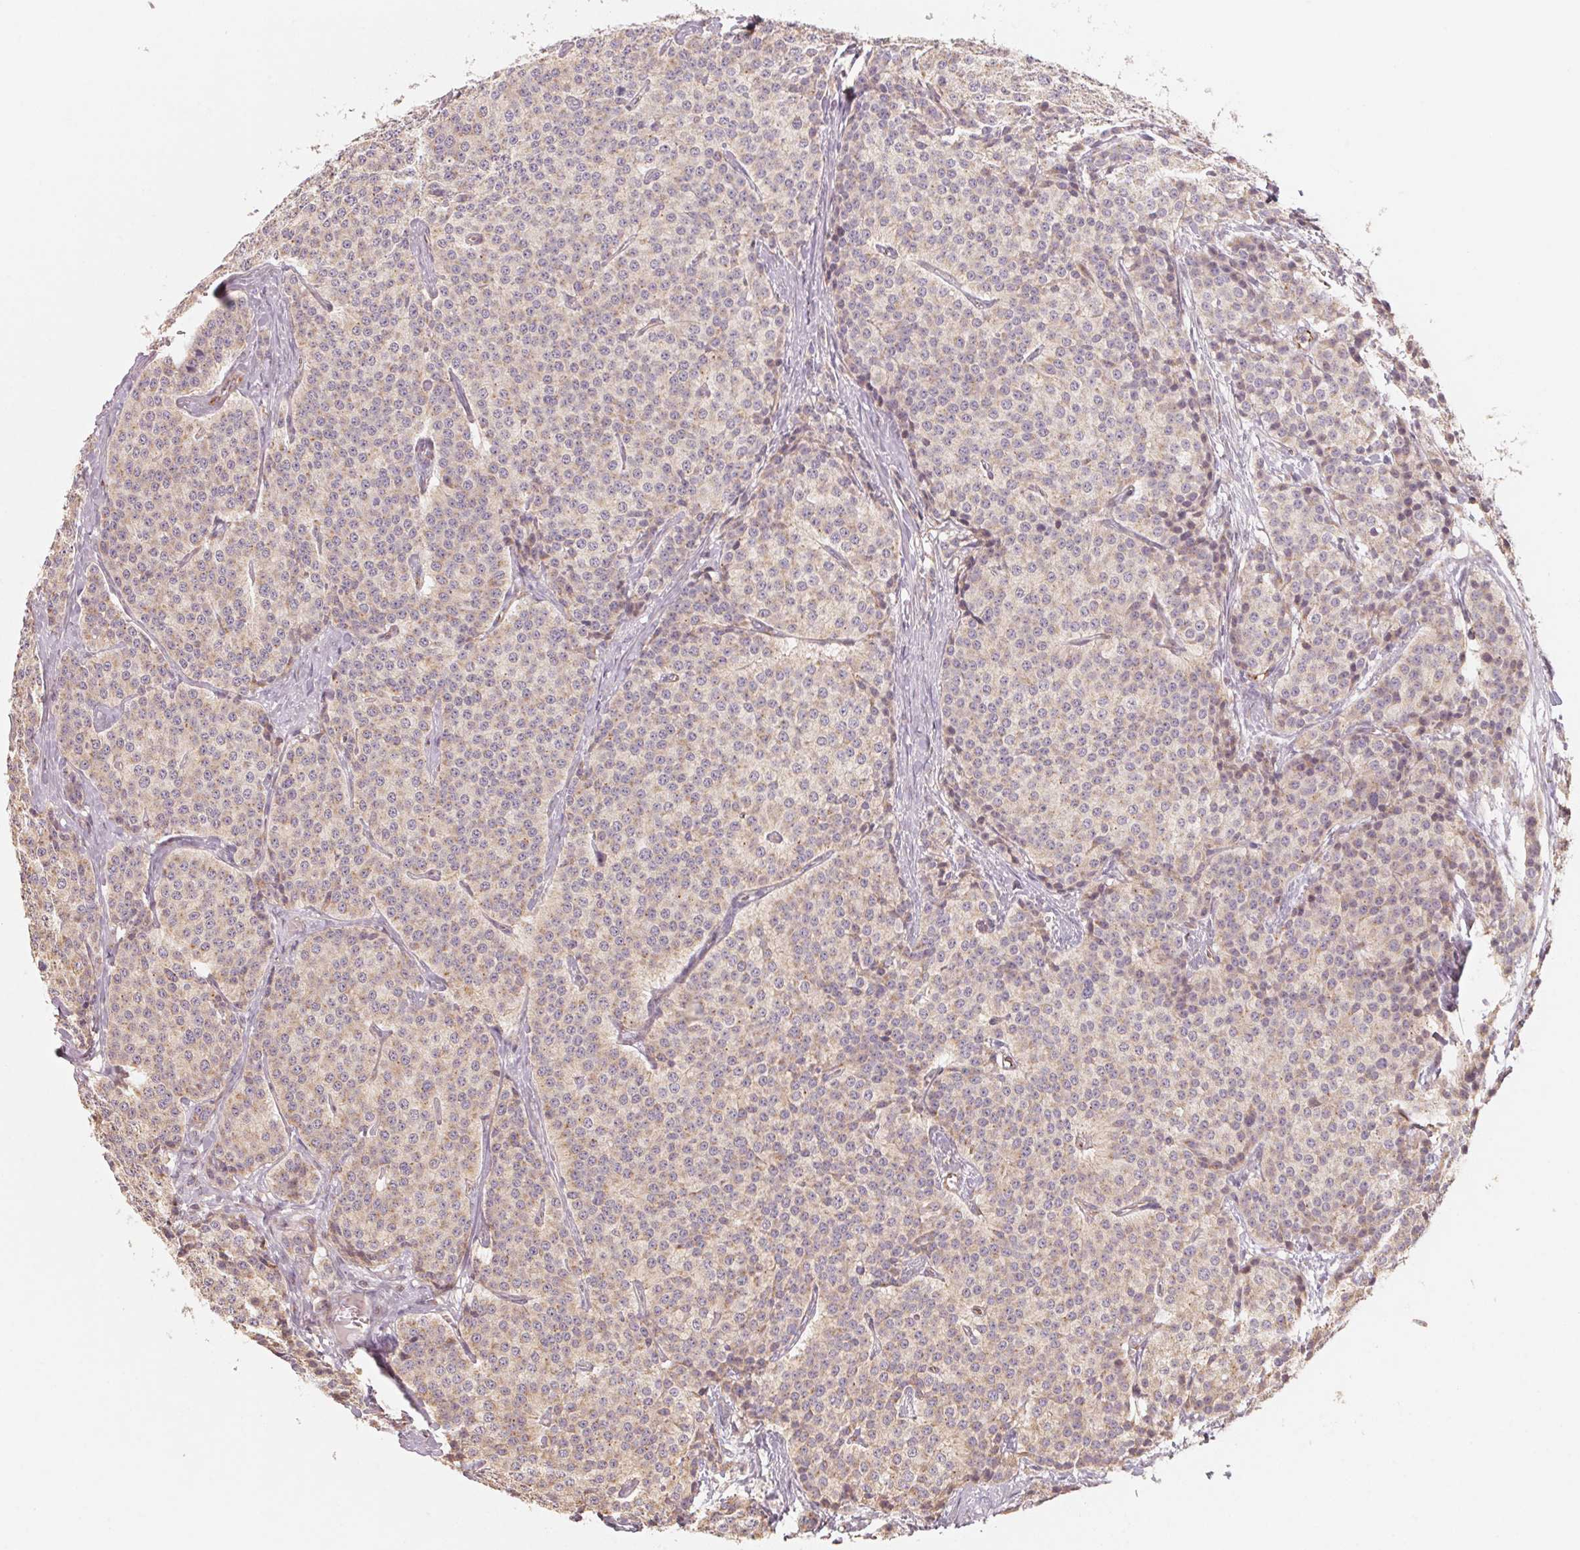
{"staining": {"intensity": "weak", "quantity": "25%-75%", "location": "cytoplasmic/membranous"}, "tissue": "carcinoid", "cell_type": "Tumor cells", "image_type": "cancer", "snomed": [{"axis": "morphology", "description": "Carcinoid, malignant, NOS"}, {"axis": "topography", "description": "Small intestine"}], "caption": "Weak cytoplasmic/membranous staining is identified in about 25%-75% of tumor cells in carcinoid. The staining was performed using DAB (3,3'-diaminobenzidine) to visualize the protein expression in brown, while the nuclei were stained in blue with hematoxylin (Magnification: 20x).", "gene": "TSPAN12", "patient": {"sex": "female", "age": 64}}